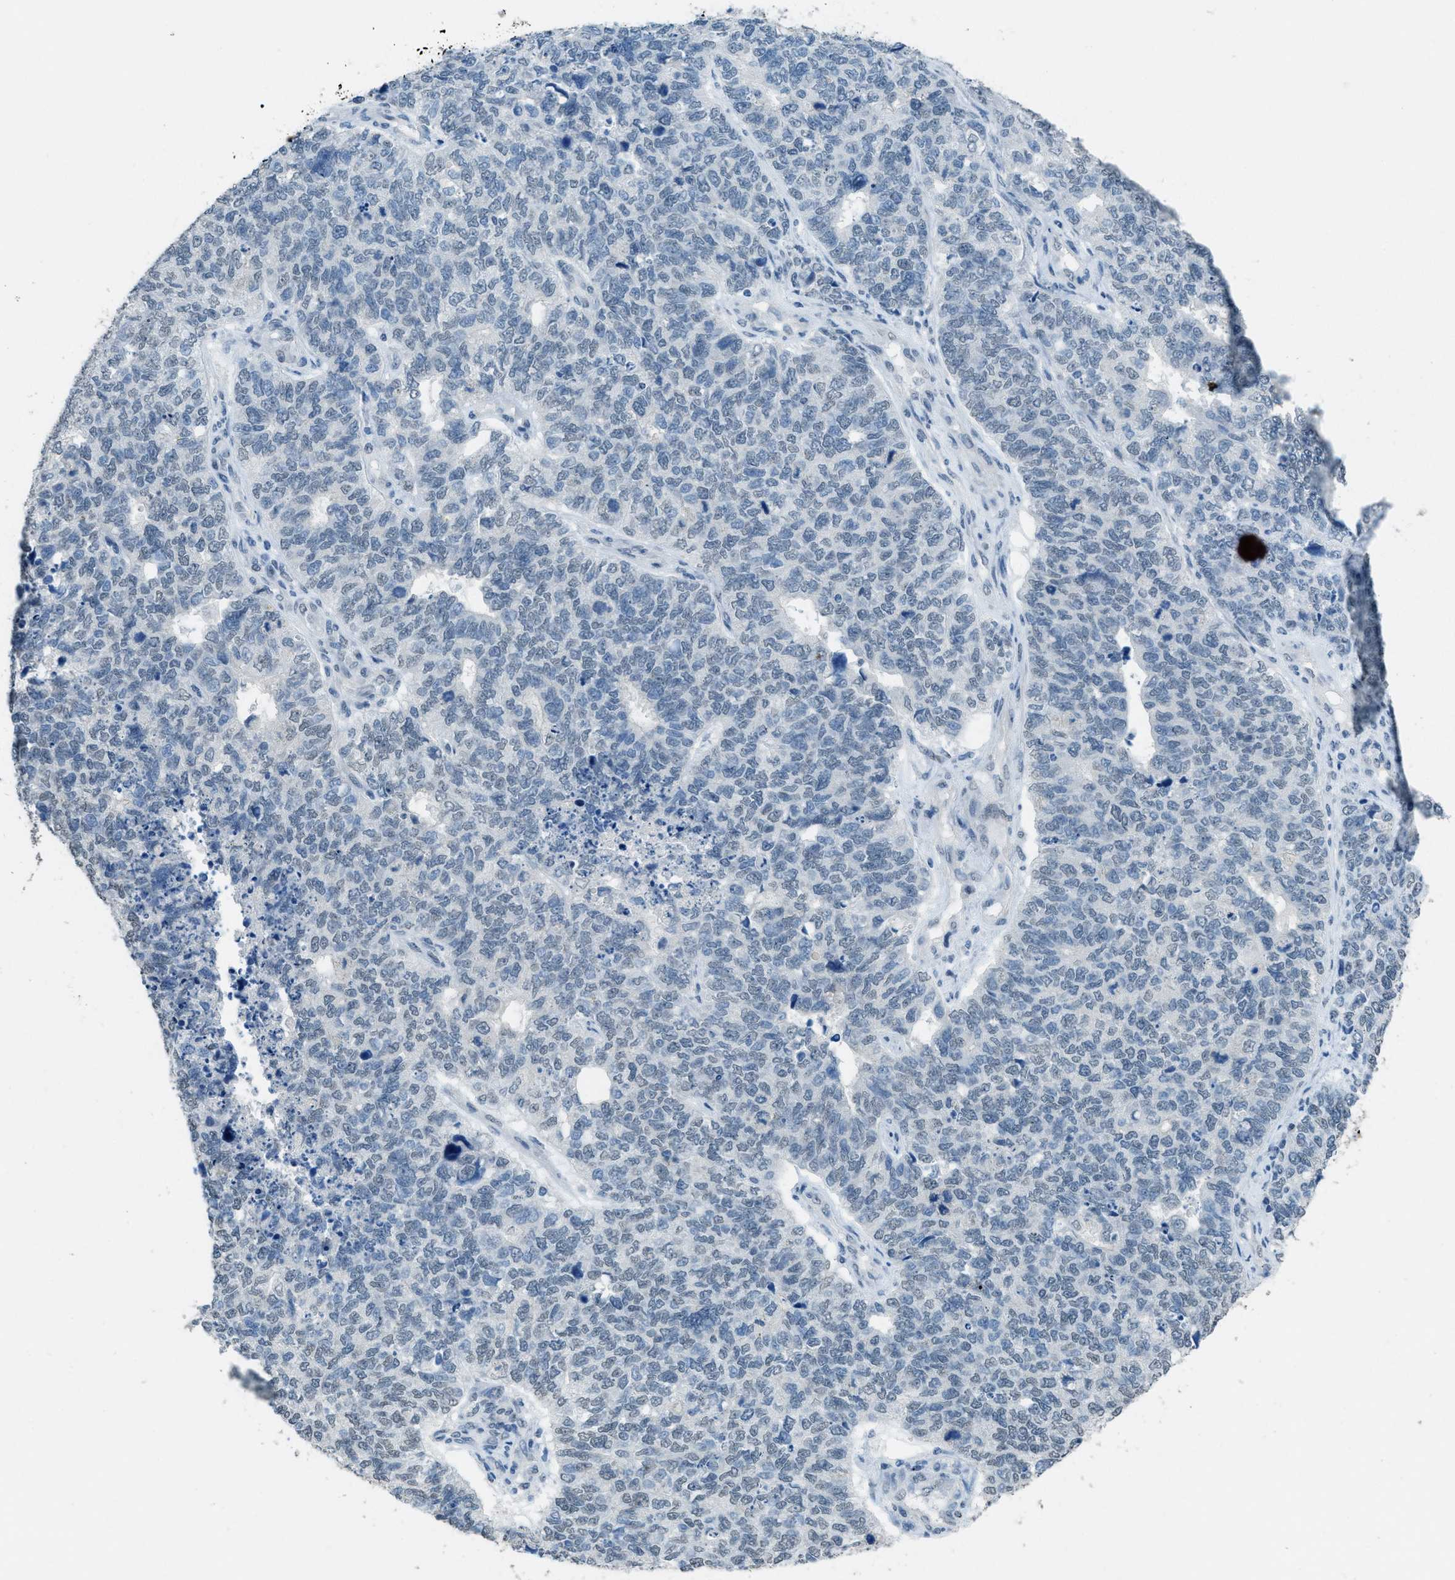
{"staining": {"intensity": "negative", "quantity": "none", "location": "none"}, "tissue": "cervical cancer", "cell_type": "Tumor cells", "image_type": "cancer", "snomed": [{"axis": "morphology", "description": "Squamous cell carcinoma, NOS"}, {"axis": "topography", "description": "Cervix"}], "caption": "High magnification brightfield microscopy of cervical cancer stained with DAB (brown) and counterstained with hematoxylin (blue): tumor cells show no significant expression.", "gene": "TTC13", "patient": {"sex": "female", "age": 63}}